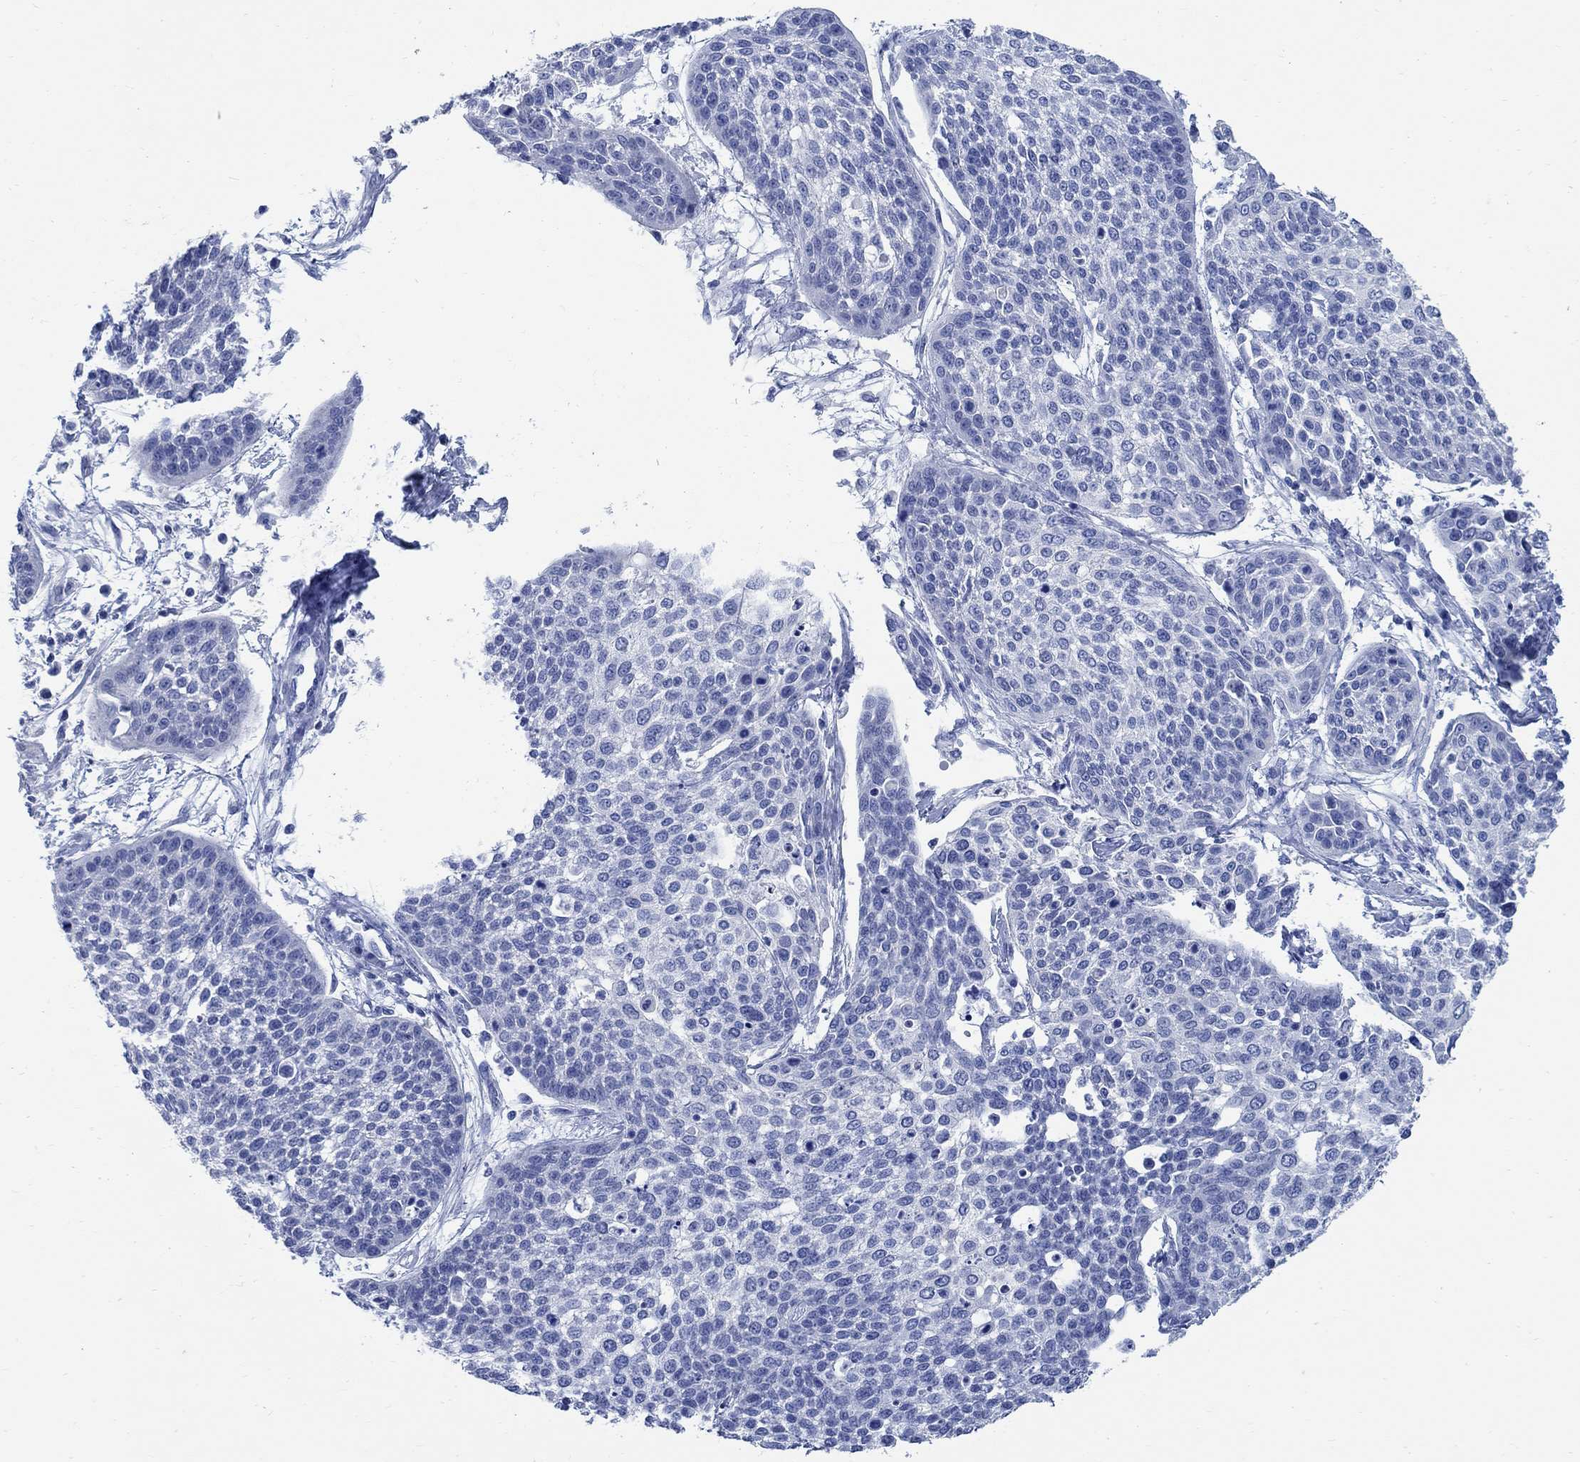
{"staining": {"intensity": "negative", "quantity": "none", "location": "none"}, "tissue": "cervical cancer", "cell_type": "Tumor cells", "image_type": "cancer", "snomed": [{"axis": "morphology", "description": "Squamous cell carcinoma, NOS"}, {"axis": "topography", "description": "Cervix"}], "caption": "This is an immunohistochemistry (IHC) histopathology image of cervical squamous cell carcinoma. There is no expression in tumor cells.", "gene": "CAMK2N1", "patient": {"sex": "female", "age": 34}}